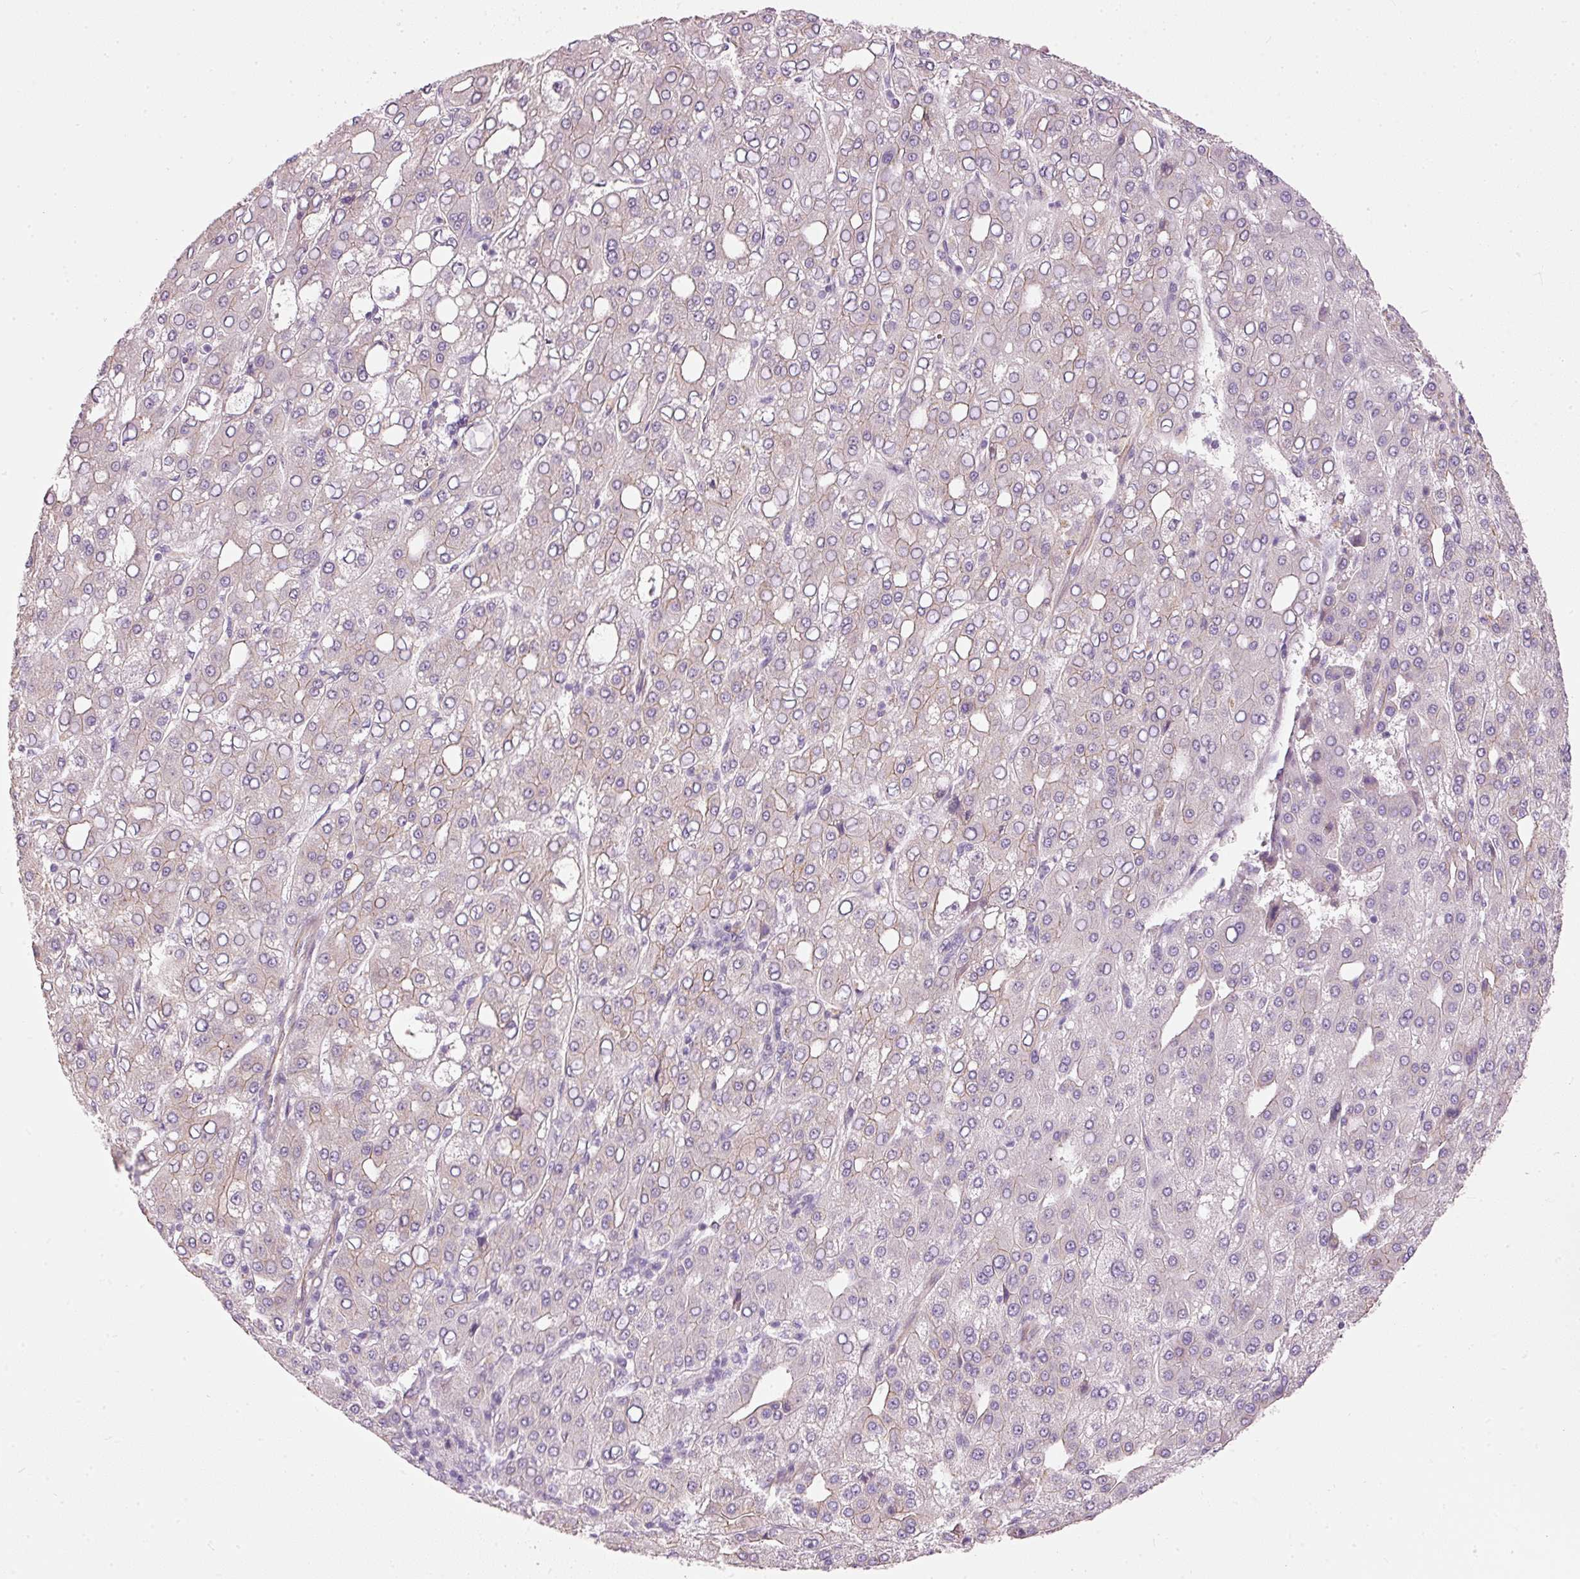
{"staining": {"intensity": "negative", "quantity": "none", "location": "none"}, "tissue": "liver cancer", "cell_type": "Tumor cells", "image_type": "cancer", "snomed": [{"axis": "morphology", "description": "Carcinoma, Hepatocellular, NOS"}, {"axis": "topography", "description": "Liver"}], "caption": "Immunohistochemistry histopathology image of hepatocellular carcinoma (liver) stained for a protein (brown), which demonstrates no positivity in tumor cells.", "gene": "OSR2", "patient": {"sex": "male", "age": 65}}